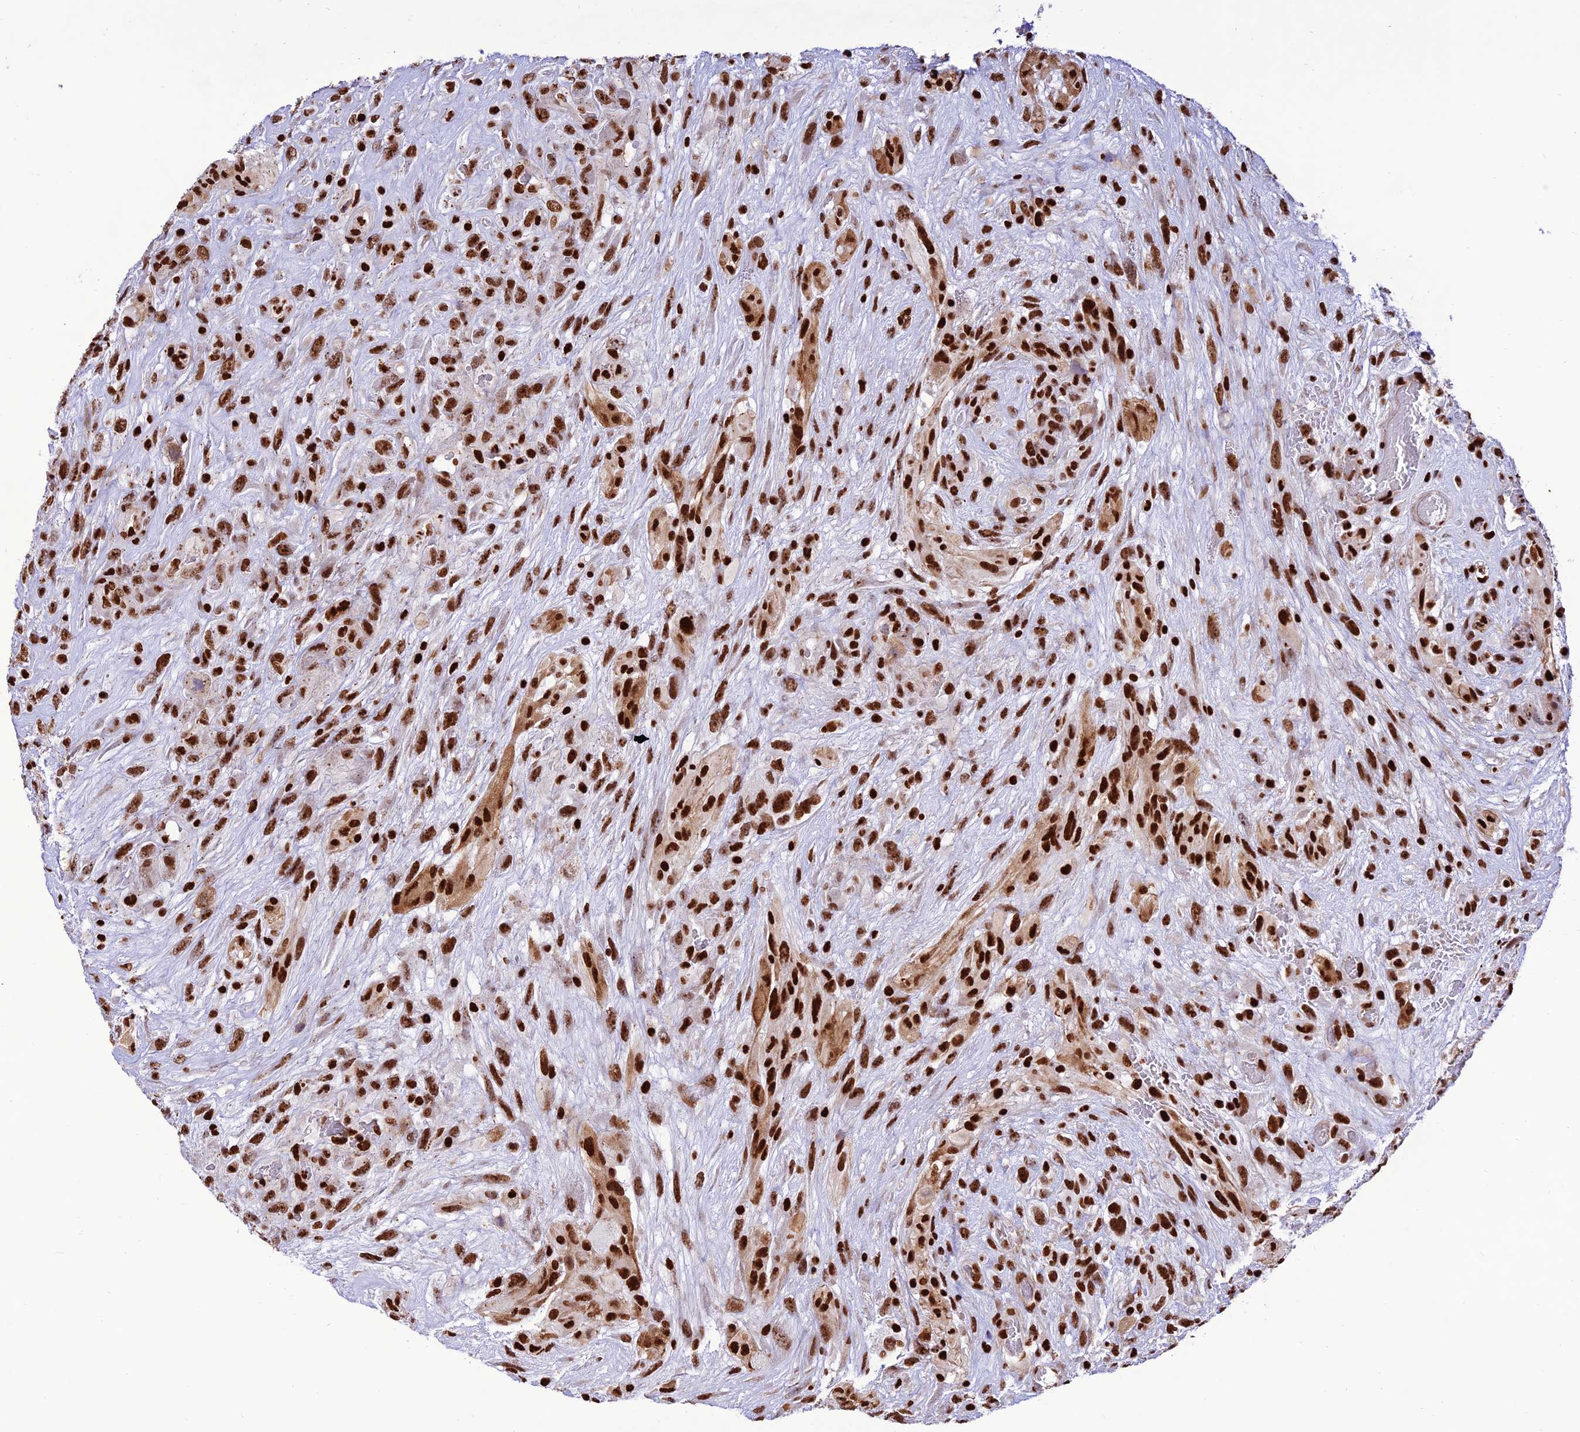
{"staining": {"intensity": "strong", "quantity": ">75%", "location": "nuclear"}, "tissue": "glioma", "cell_type": "Tumor cells", "image_type": "cancer", "snomed": [{"axis": "morphology", "description": "Glioma, malignant, High grade"}, {"axis": "topography", "description": "Brain"}], "caption": "This is an image of immunohistochemistry (IHC) staining of high-grade glioma (malignant), which shows strong expression in the nuclear of tumor cells.", "gene": "INO80E", "patient": {"sex": "male", "age": 61}}